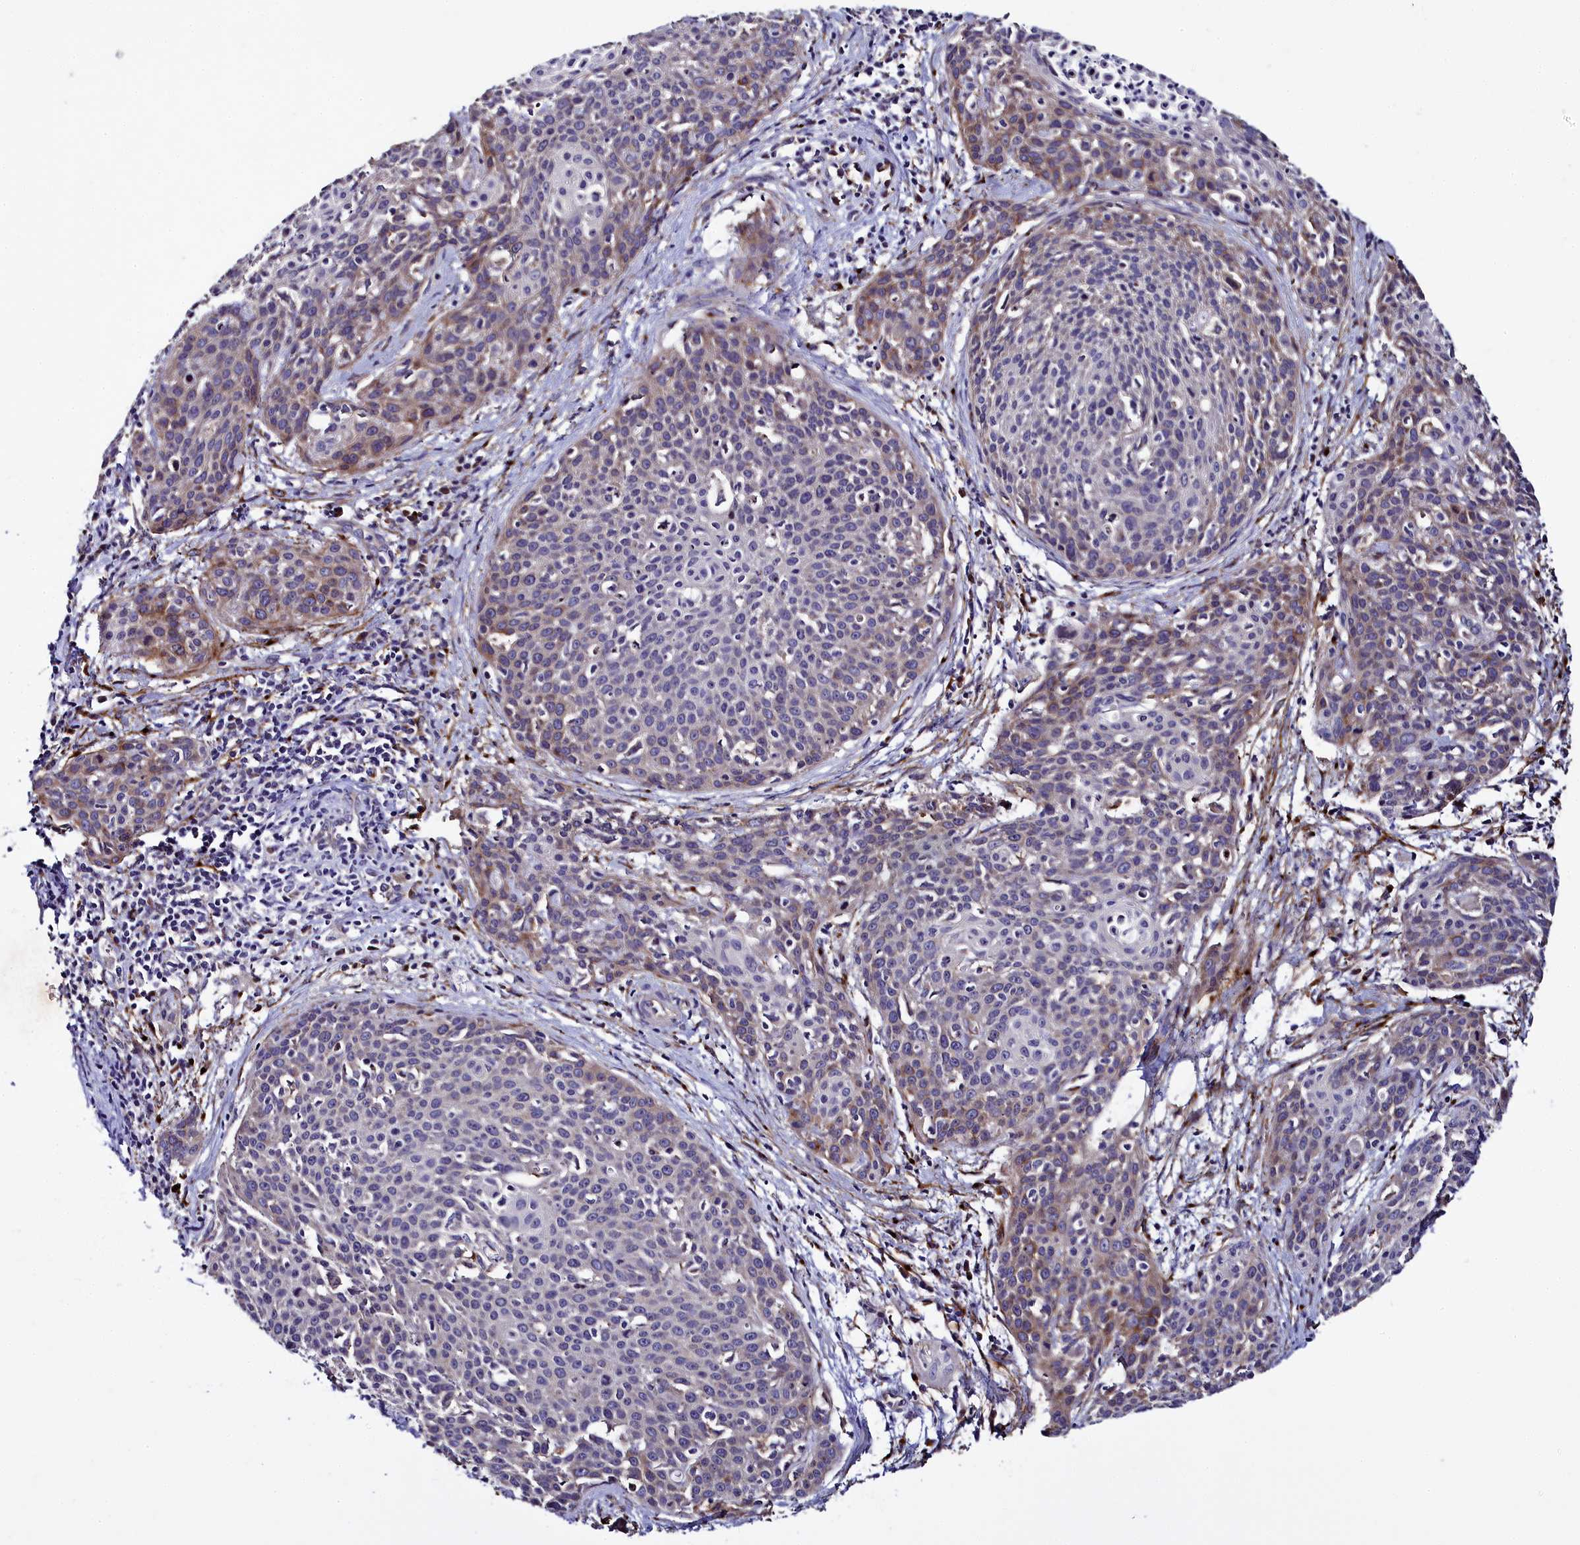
{"staining": {"intensity": "weak", "quantity": "25%-75%", "location": "cytoplasmic/membranous"}, "tissue": "cervical cancer", "cell_type": "Tumor cells", "image_type": "cancer", "snomed": [{"axis": "morphology", "description": "Squamous cell carcinoma, NOS"}, {"axis": "topography", "description": "Cervix"}], "caption": "High-magnification brightfield microscopy of squamous cell carcinoma (cervical) stained with DAB (3,3'-diaminobenzidine) (brown) and counterstained with hematoxylin (blue). tumor cells exhibit weak cytoplasmic/membranous expression is present in about25%-75% of cells.", "gene": "MRC2", "patient": {"sex": "female", "age": 38}}